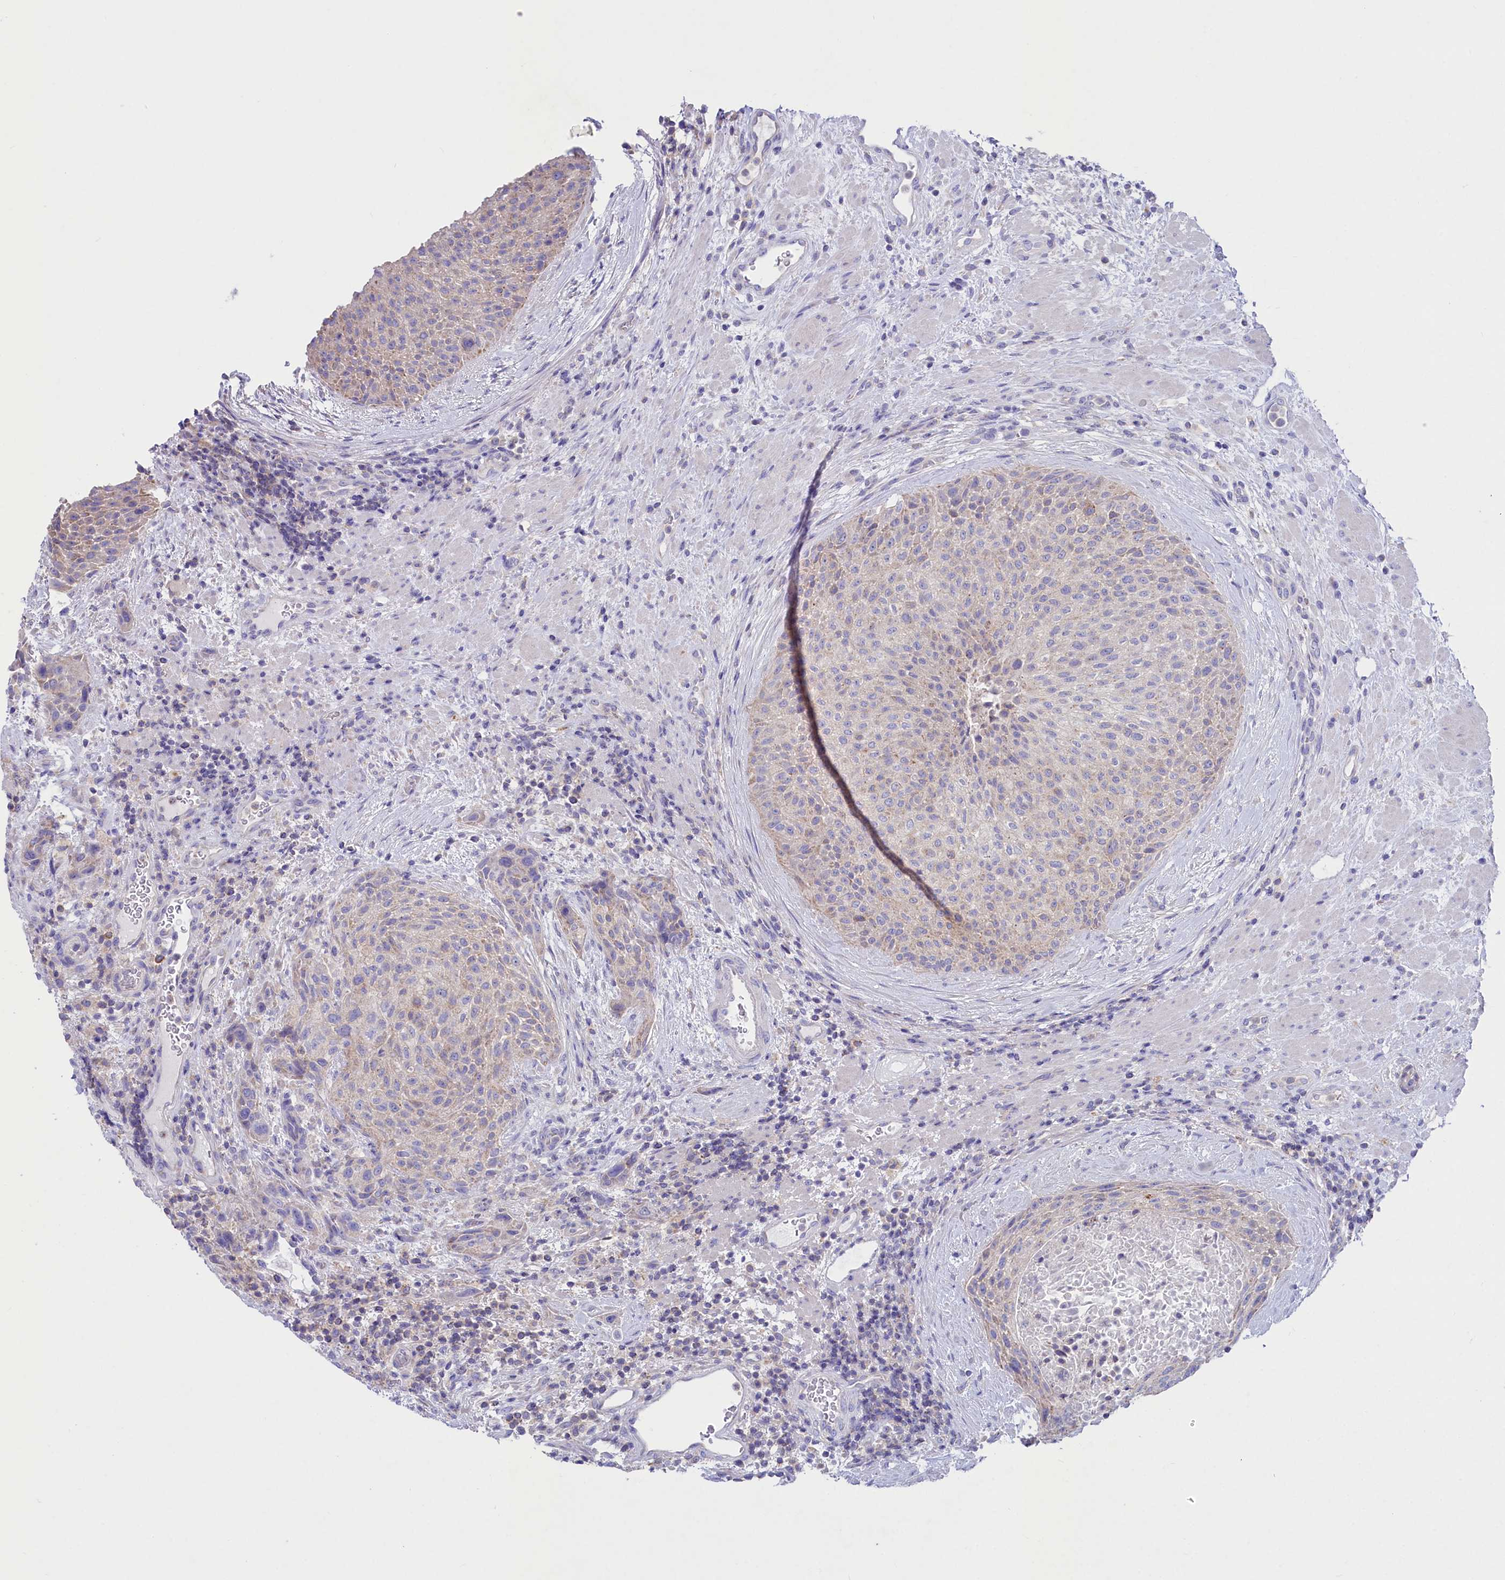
{"staining": {"intensity": "negative", "quantity": "none", "location": "none"}, "tissue": "urothelial cancer", "cell_type": "Tumor cells", "image_type": "cancer", "snomed": [{"axis": "morphology", "description": "Normal tissue, NOS"}, {"axis": "morphology", "description": "Urothelial carcinoma, NOS"}, {"axis": "topography", "description": "Urinary bladder"}, {"axis": "topography", "description": "Peripheral nerve tissue"}], "caption": "This image is of transitional cell carcinoma stained with IHC to label a protein in brown with the nuclei are counter-stained blue. There is no expression in tumor cells. Nuclei are stained in blue.", "gene": "VPS26B", "patient": {"sex": "male", "age": 35}}